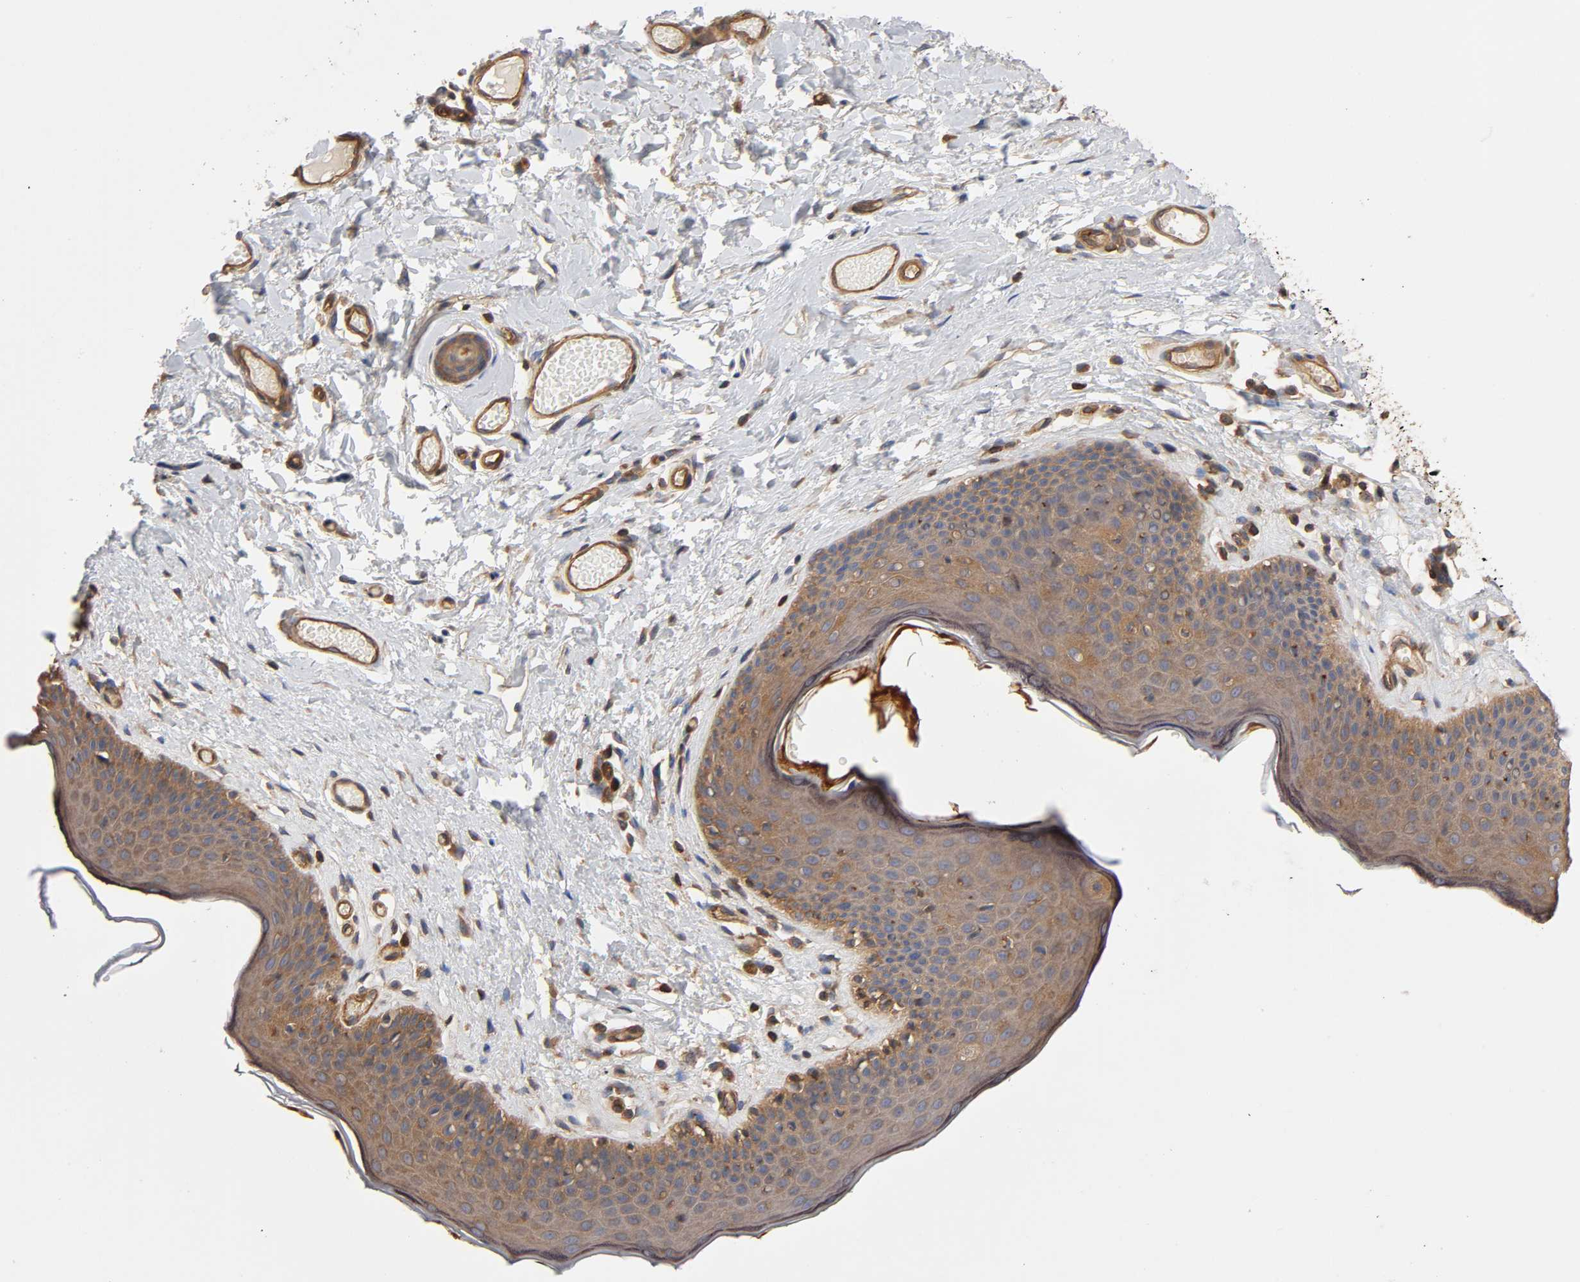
{"staining": {"intensity": "moderate", "quantity": ">75%", "location": "cytoplasmic/membranous"}, "tissue": "skin", "cell_type": "Epidermal cells", "image_type": "normal", "snomed": [{"axis": "morphology", "description": "Normal tissue, NOS"}, {"axis": "morphology", "description": "Inflammation, NOS"}, {"axis": "topography", "description": "Vulva"}], "caption": "Brown immunohistochemical staining in unremarkable skin demonstrates moderate cytoplasmic/membranous staining in about >75% of epidermal cells.", "gene": "LAMTOR2", "patient": {"sex": "female", "age": 84}}